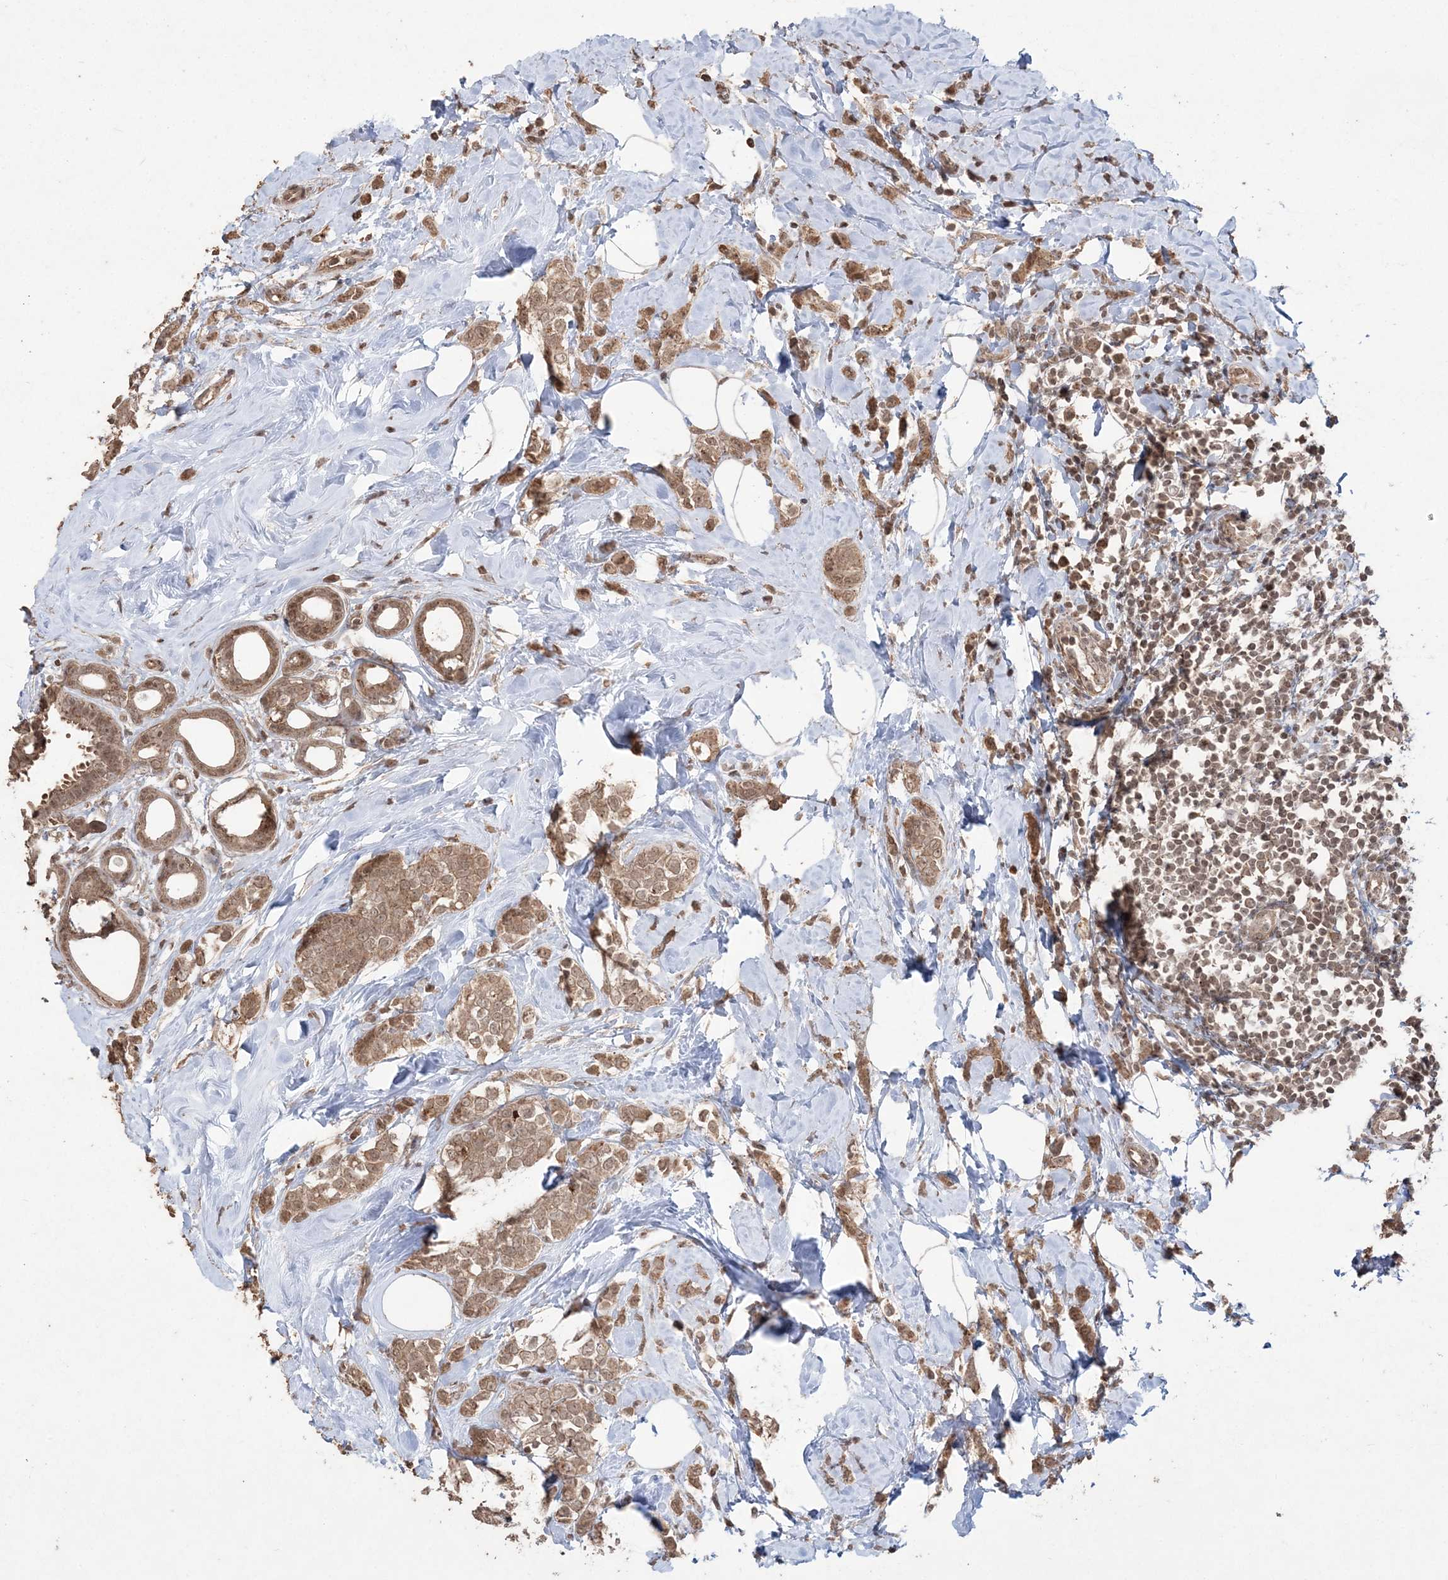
{"staining": {"intensity": "moderate", "quantity": ">75%", "location": "cytoplasmic/membranous,nuclear"}, "tissue": "breast cancer", "cell_type": "Tumor cells", "image_type": "cancer", "snomed": [{"axis": "morphology", "description": "Lobular carcinoma"}, {"axis": "topography", "description": "Breast"}], "caption": "Protein analysis of breast lobular carcinoma tissue exhibits moderate cytoplasmic/membranous and nuclear staining in approximately >75% of tumor cells.", "gene": "EHHADH", "patient": {"sex": "female", "age": 47}}